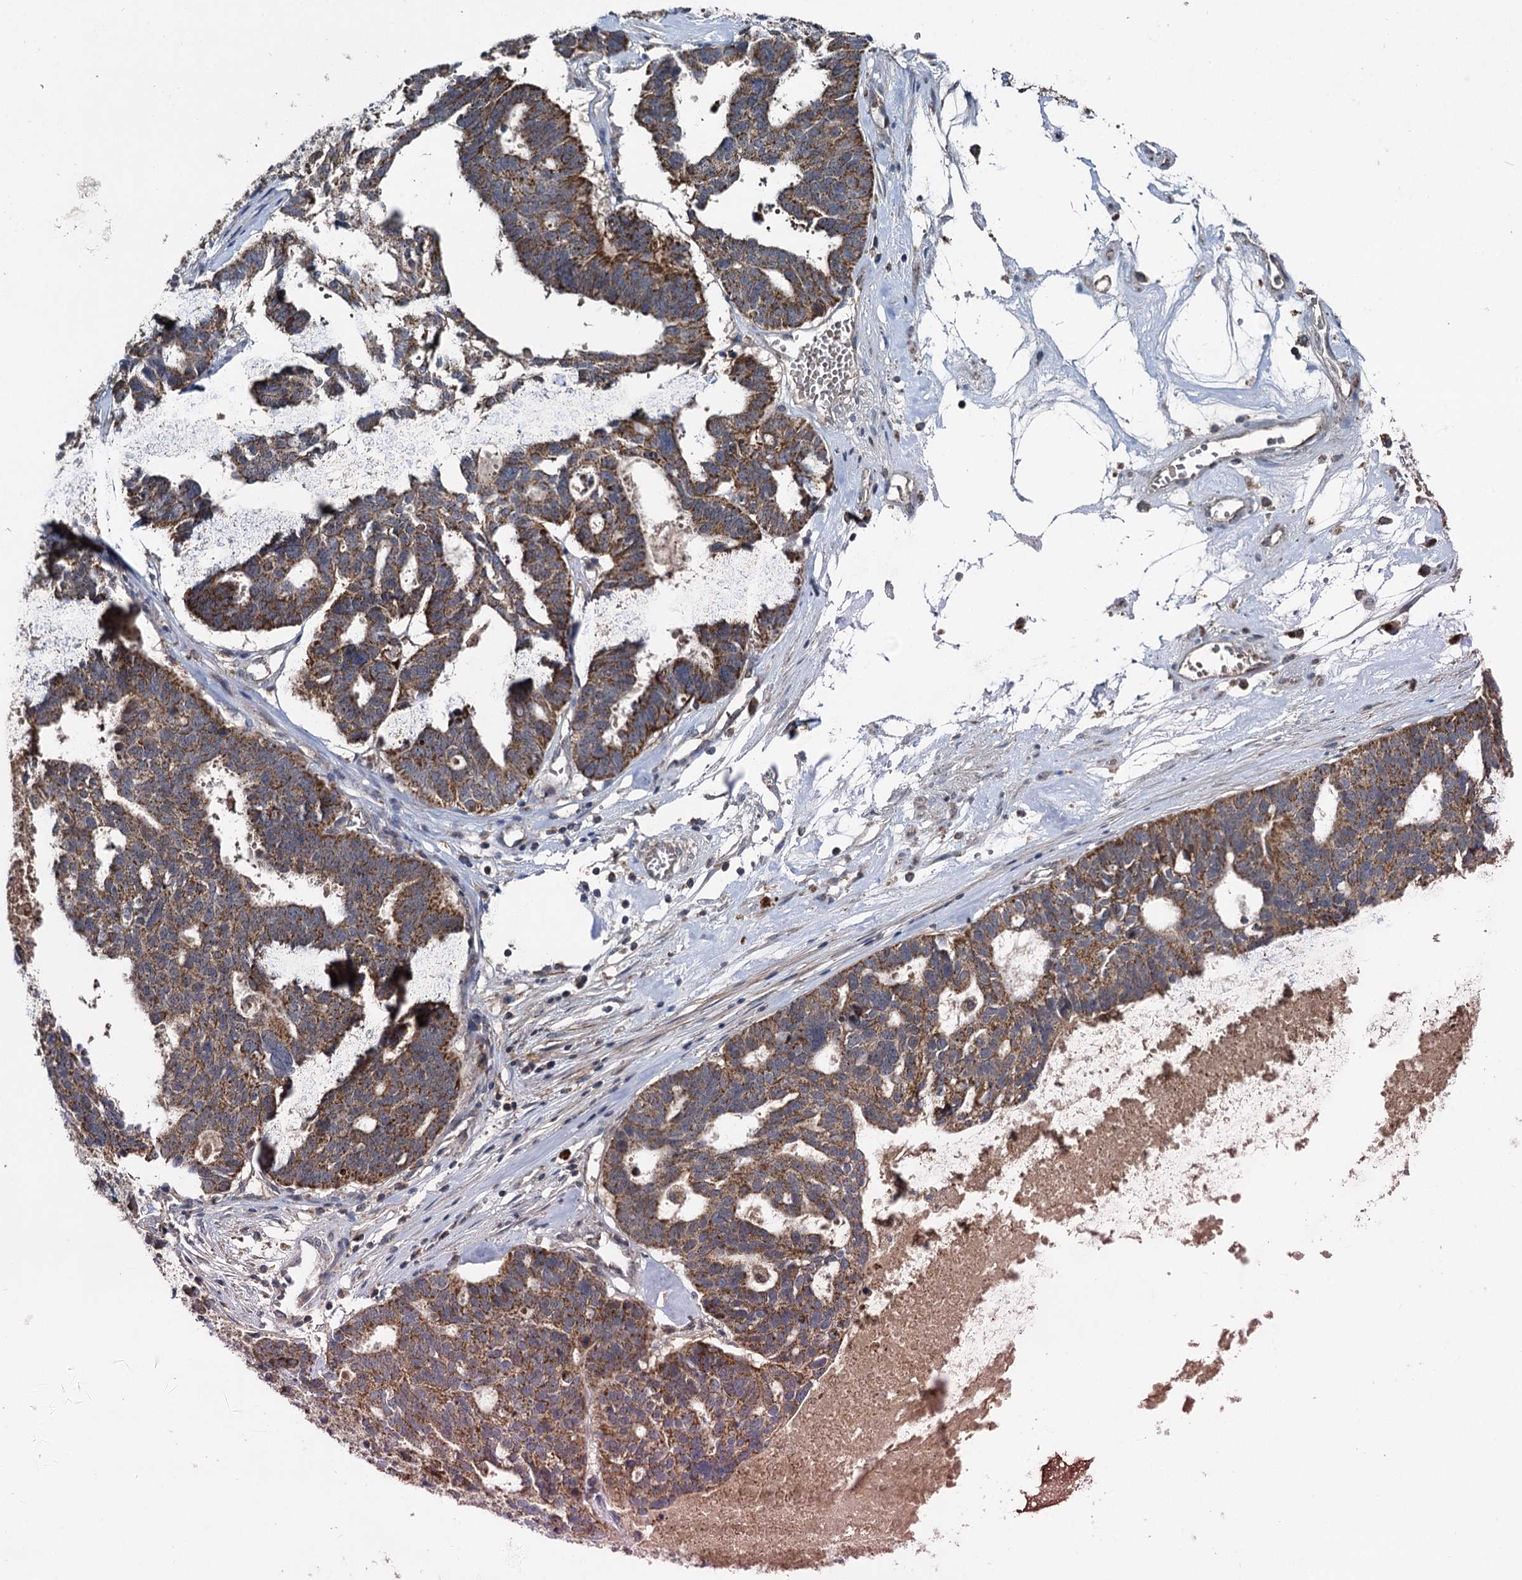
{"staining": {"intensity": "moderate", "quantity": ">75%", "location": "cytoplasmic/membranous"}, "tissue": "ovarian cancer", "cell_type": "Tumor cells", "image_type": "cancer", "snomed": [{"axis": "morphology", "description": "Cystadenocarcinoma, serous, NOS"}, {"axis": "topography", "description": "Ovary"}], "caption": "This histopathology image shows ovarian cancer (serous cystadenocarcinoma) stained with immunohistochemistry (IHC) to label a protein in brown. The cytoplasmic/membranous of tumor cells show moderate positivity for the protein. Nuclei are counter-stained blue.", "gene": "METTL4", "patient": {"sex": "female", "age": 59}}